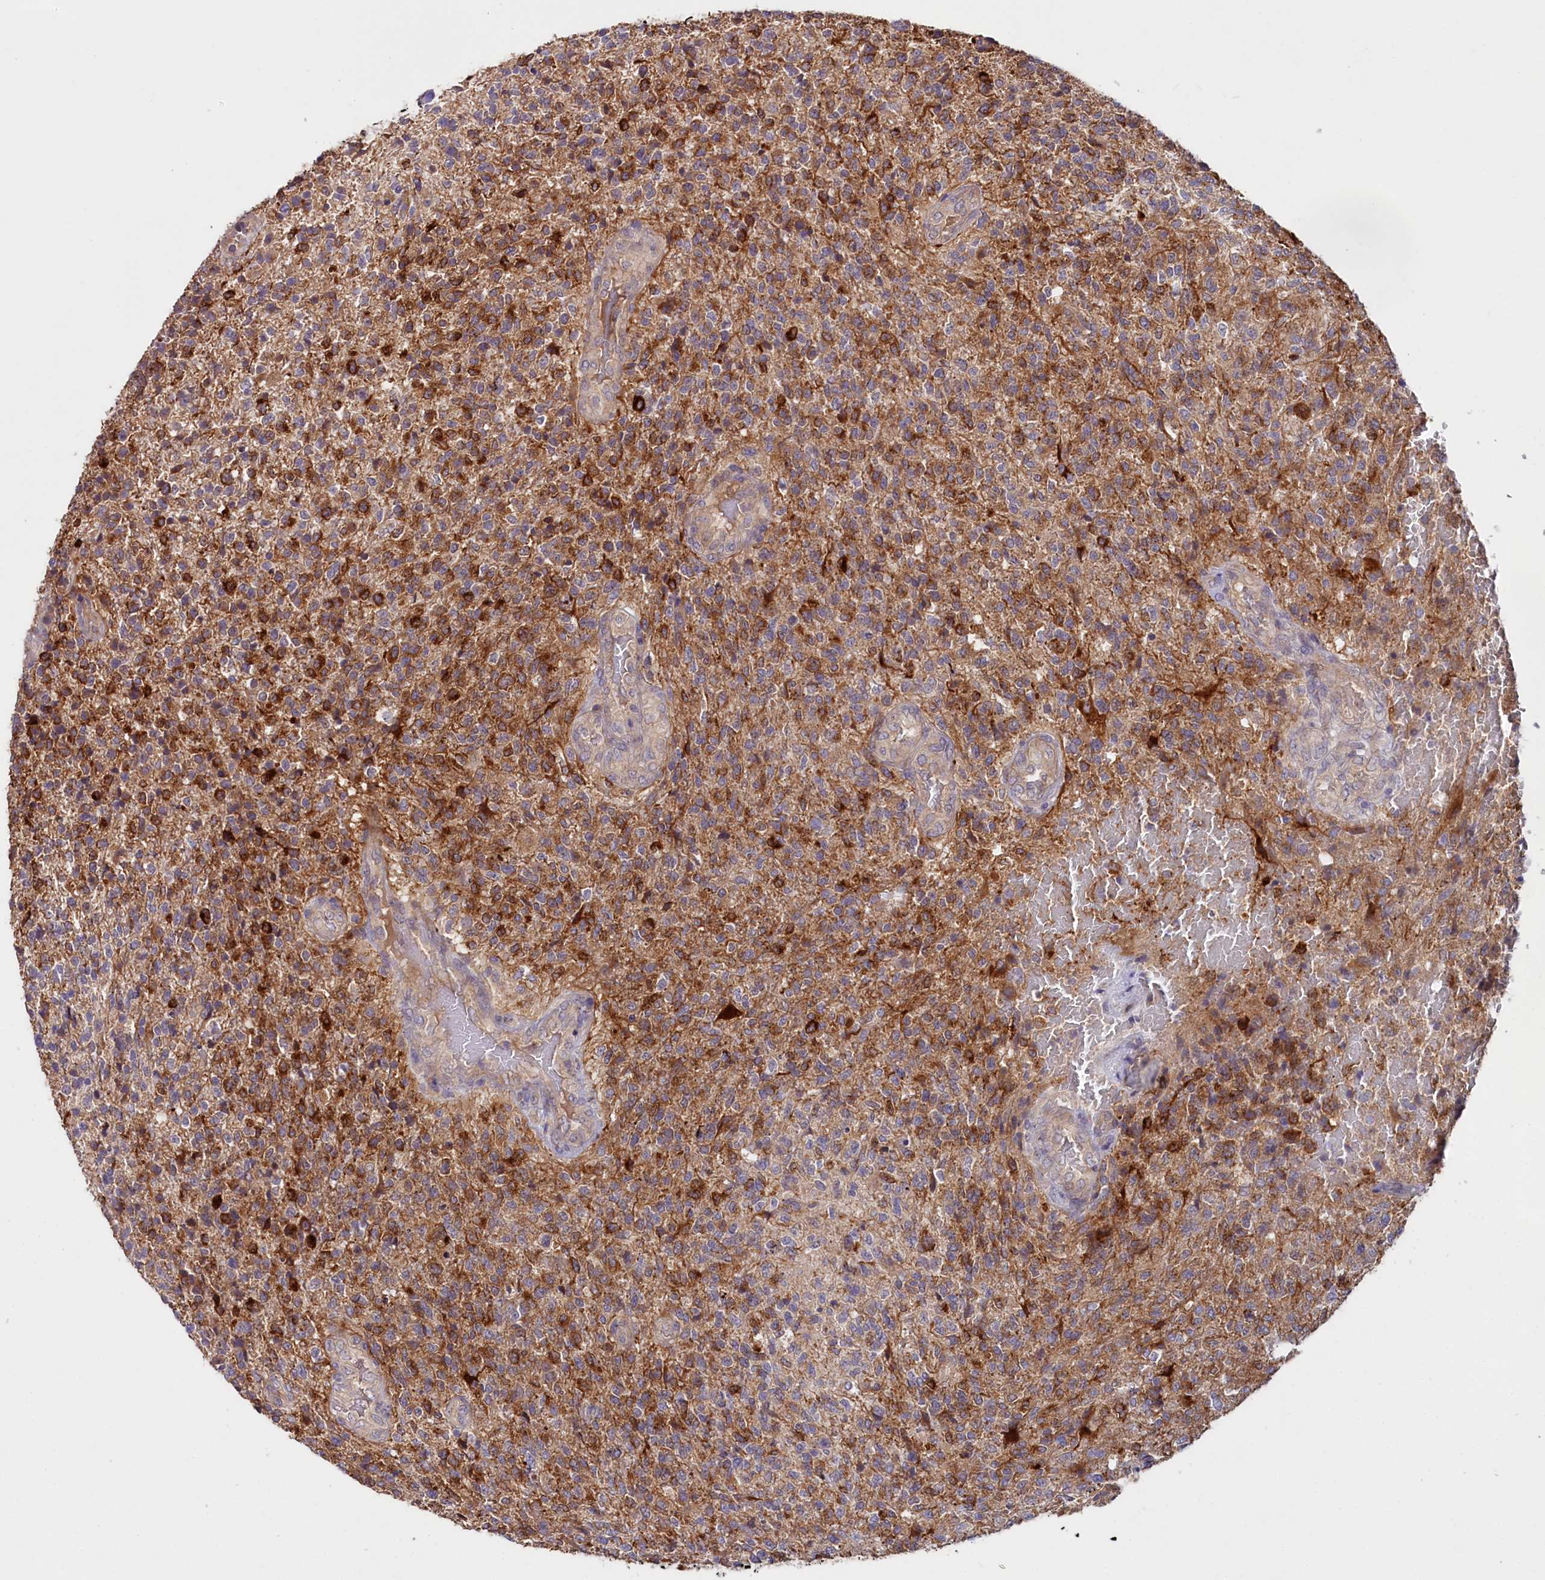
{"staining": {"intensity": "negative", "quantity": "none", "location": "none"}, "tissue": "glioma", "cell_type": "Tumor cells", "image_type": "cancer", "snomed": [{"axis": "morphology", "description": "Glioma, malignant, High grade"}, {"axis": "topography", "description": "Brain"}], "caption": "Protein analysis of glioma displays no significant expression in tumor cells.", "gene": "ETFBKMT", "patient": {"sex": "male", "age": 56}}